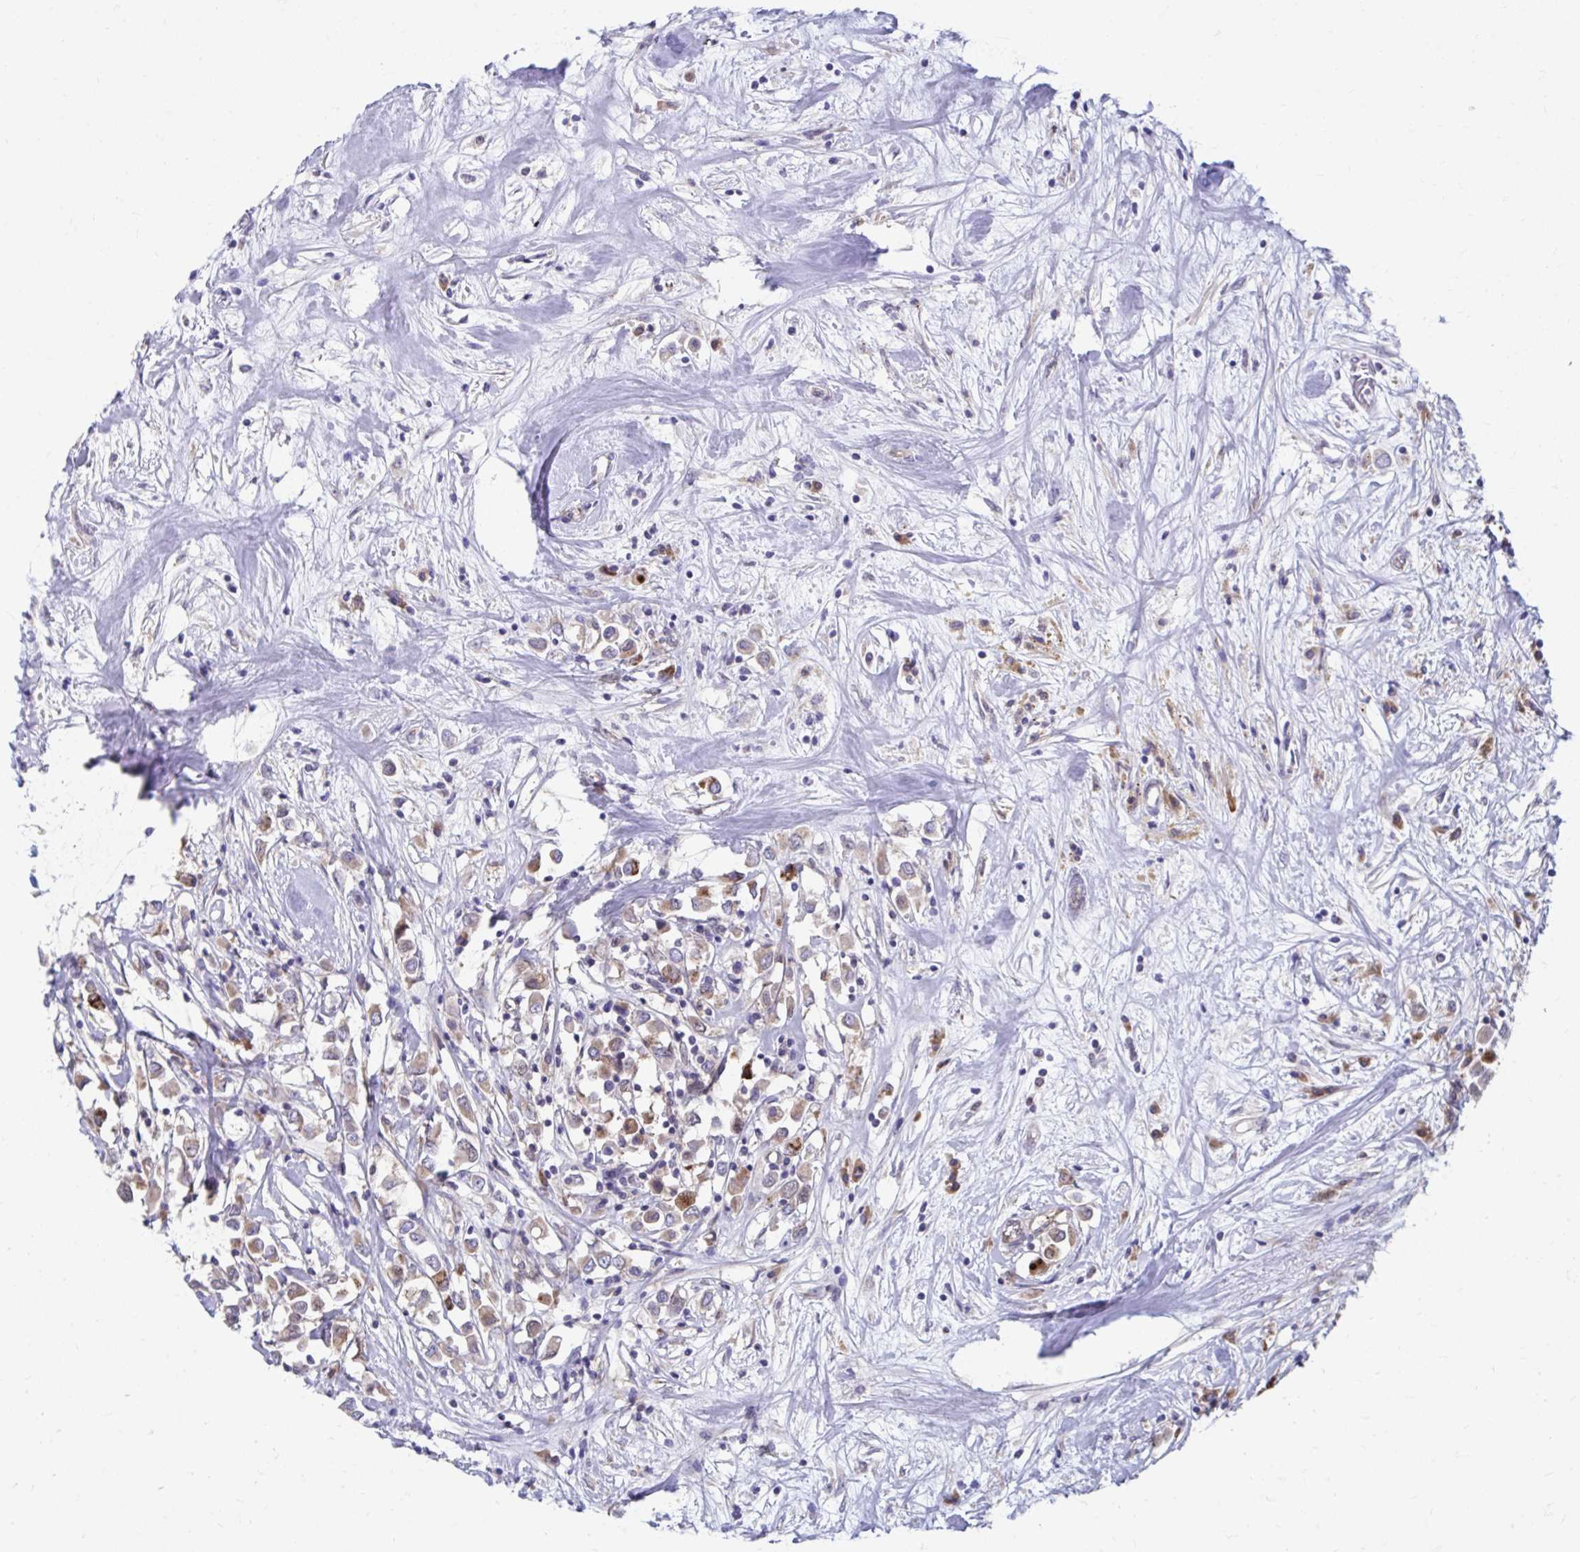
{"staining": {"intensity": "moderate", "quantity": ">75%", "location": "cytoplasmic/membranous"}, "tissue": "breast cancer", "cell_type": "Tumor cells", "image_type": "cancer", "snomed": [{"axis": "morphology", "description": "Duct carcinoma"}, {"axis": "topography", "description": "Breast"}], "caption": "A high-resolution histopathology image shows IHC staining of invasive ductal carcinoma (breast), which exhibits moderate cytoplasmic/membranous positivity in approximately >75% of tumor cells. (brown staining indicates protein expression, while blue staining denotes nuclei).", "gene": "SELENON", "patient": {"sex": "female", "age": 61}}